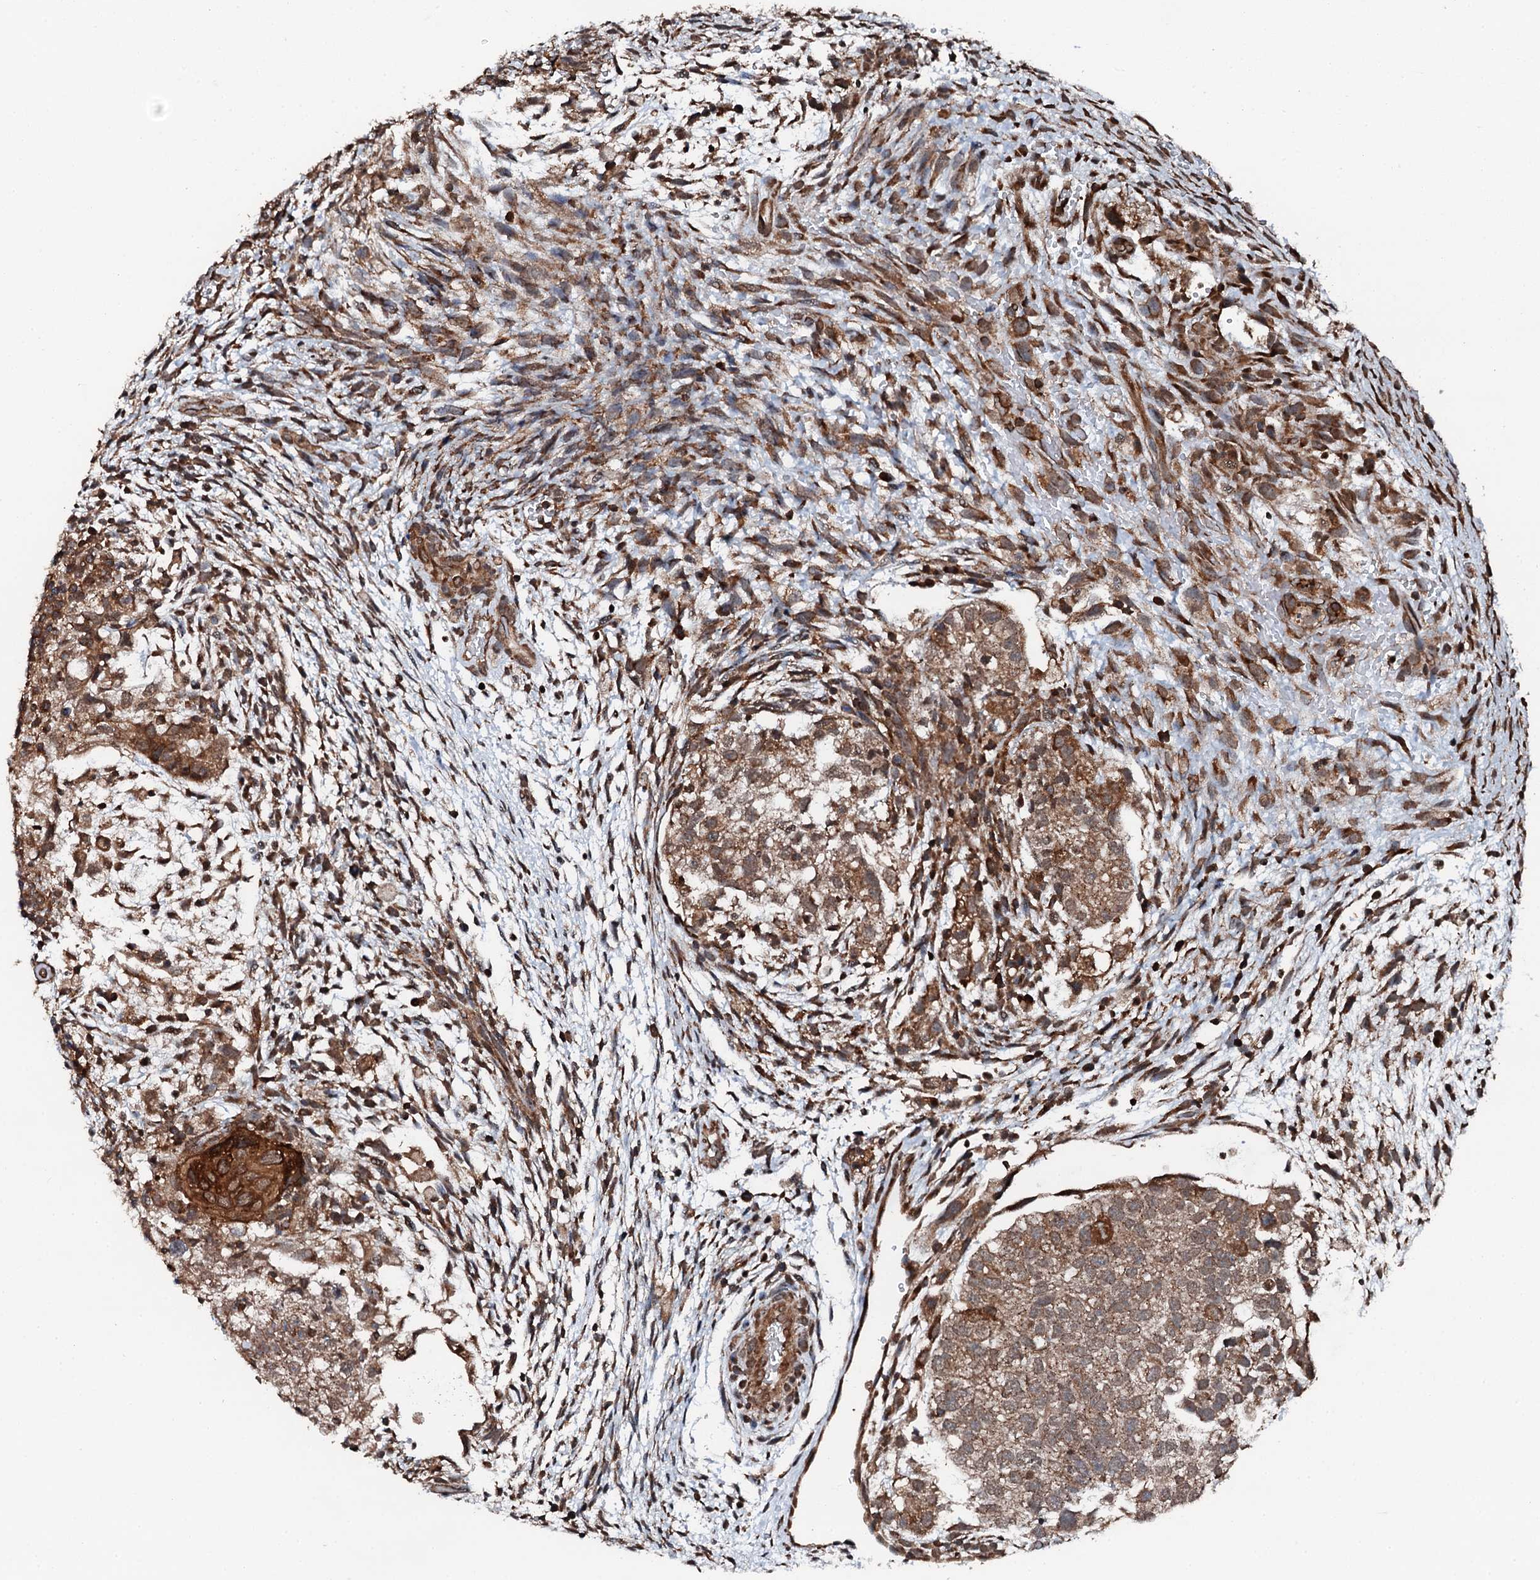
{"staining": {"intensity": "moderate", "quantity": ">75%", "location": "cytoplasmic/membranous"}, "tissue": "testis cancer", "cell_type": "Tumor cells", "image_type": "cancer", "snomed": [{"axis": "morphology", "description": "Carcinoma, Embryonal, NOS"}, {"axis": "topography", "description": "Testis"}], "caption": "Embryonal carcinoma (testis) tissue displays moderate cytoplasmic/membranous positivity in approximately >75% of tumor cells, visualized by immunohistochemistry.", "gene": "EDC4", "patient": {"sex": "male", "age": 37}}